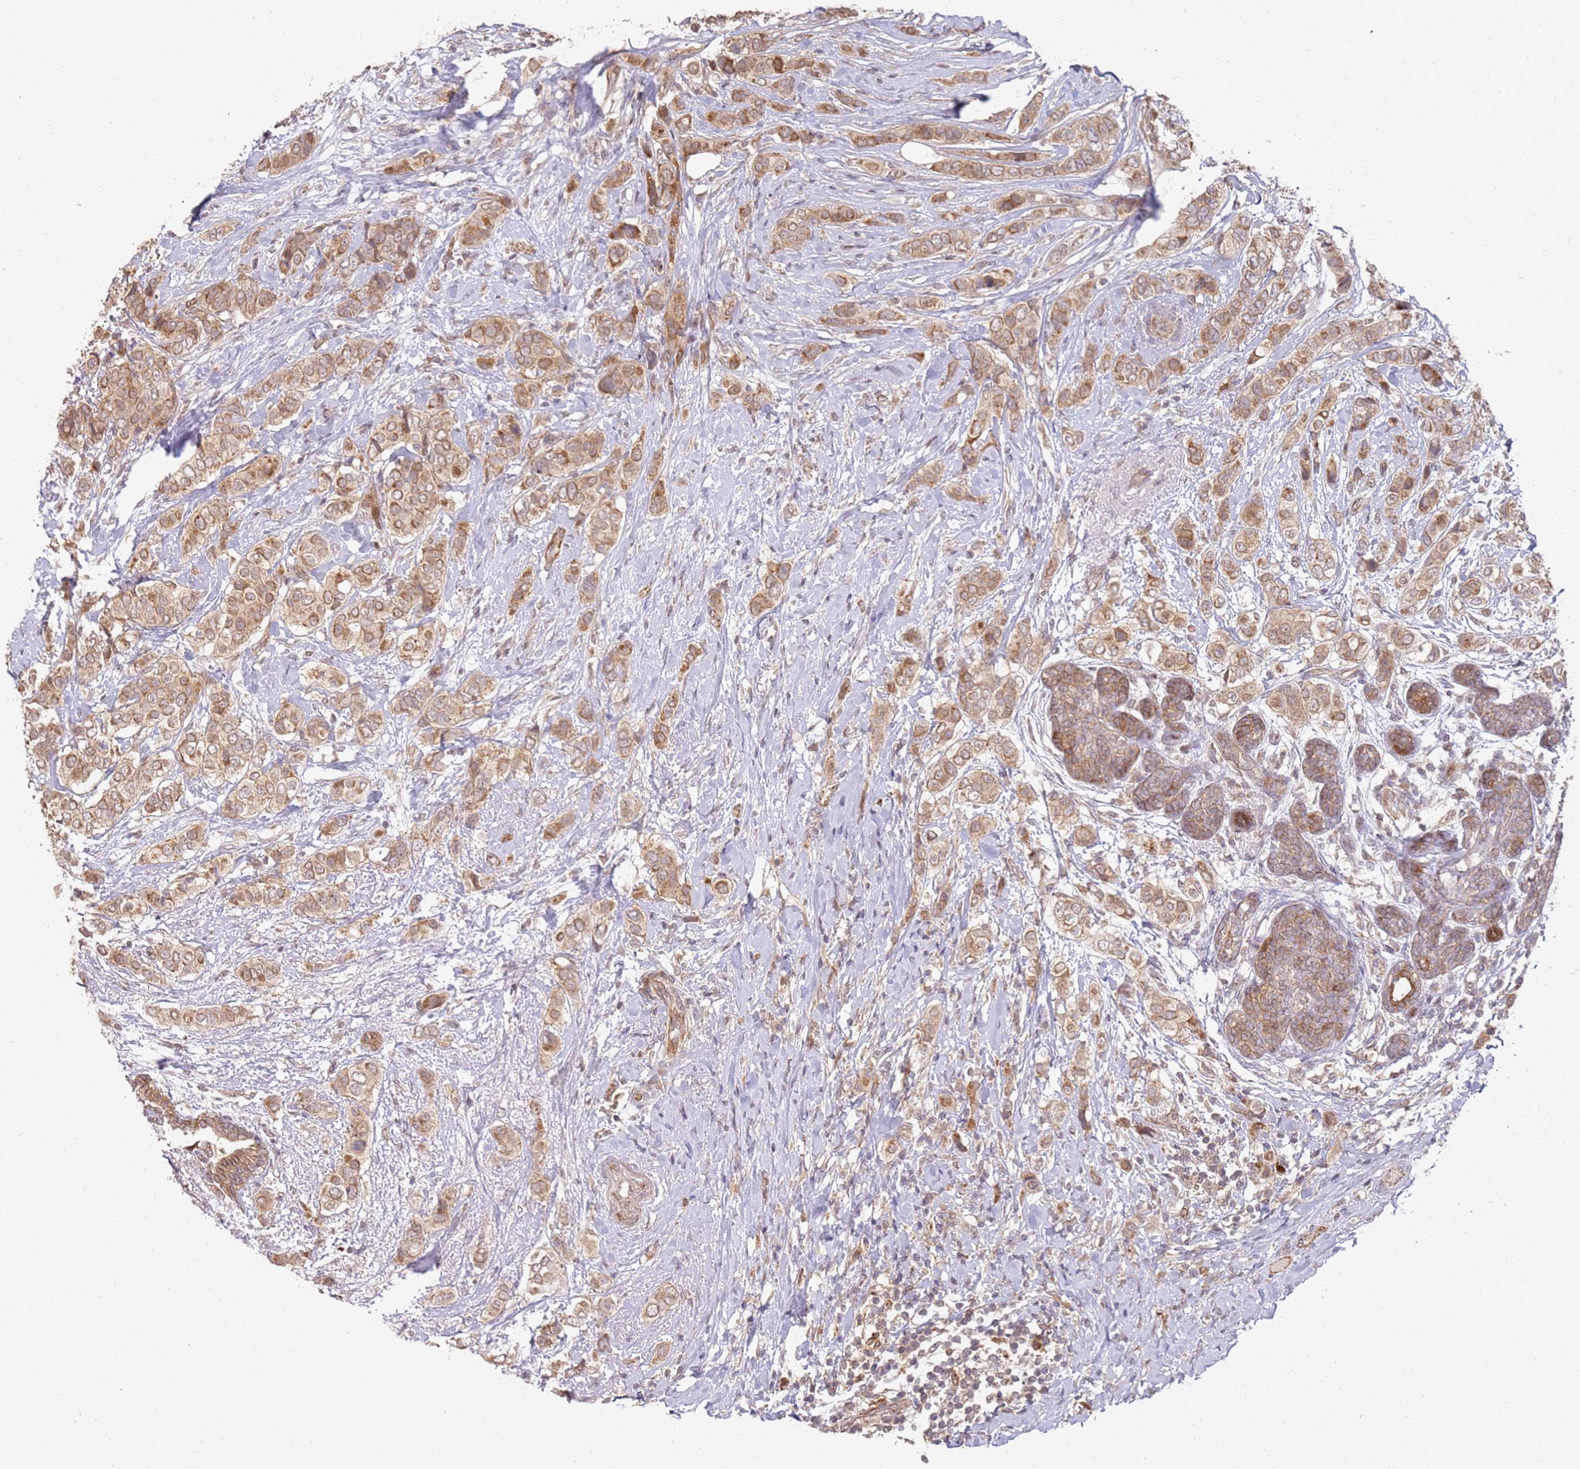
{"staining": {"intensity": "moderate", "quantity": ">75%", "location": "cytoplasmic/membranous"}, "tissue": "breast cancer", "cell_type": "Tumor cells", "image_type": "cancer", "snomed": [{"axis": "morphology", "description": "Lobular carcinoma"}, {"axis": "topography", "description": "Breast"}], "caption": "Breast lobular carcinoma stained for a protein shows moderate cytoplasmic/membranous positivity in tumor cells. Nuclei are stained in blue.", "gene": "MPEG1", "patient": {"sex": "female", "age": 51}}